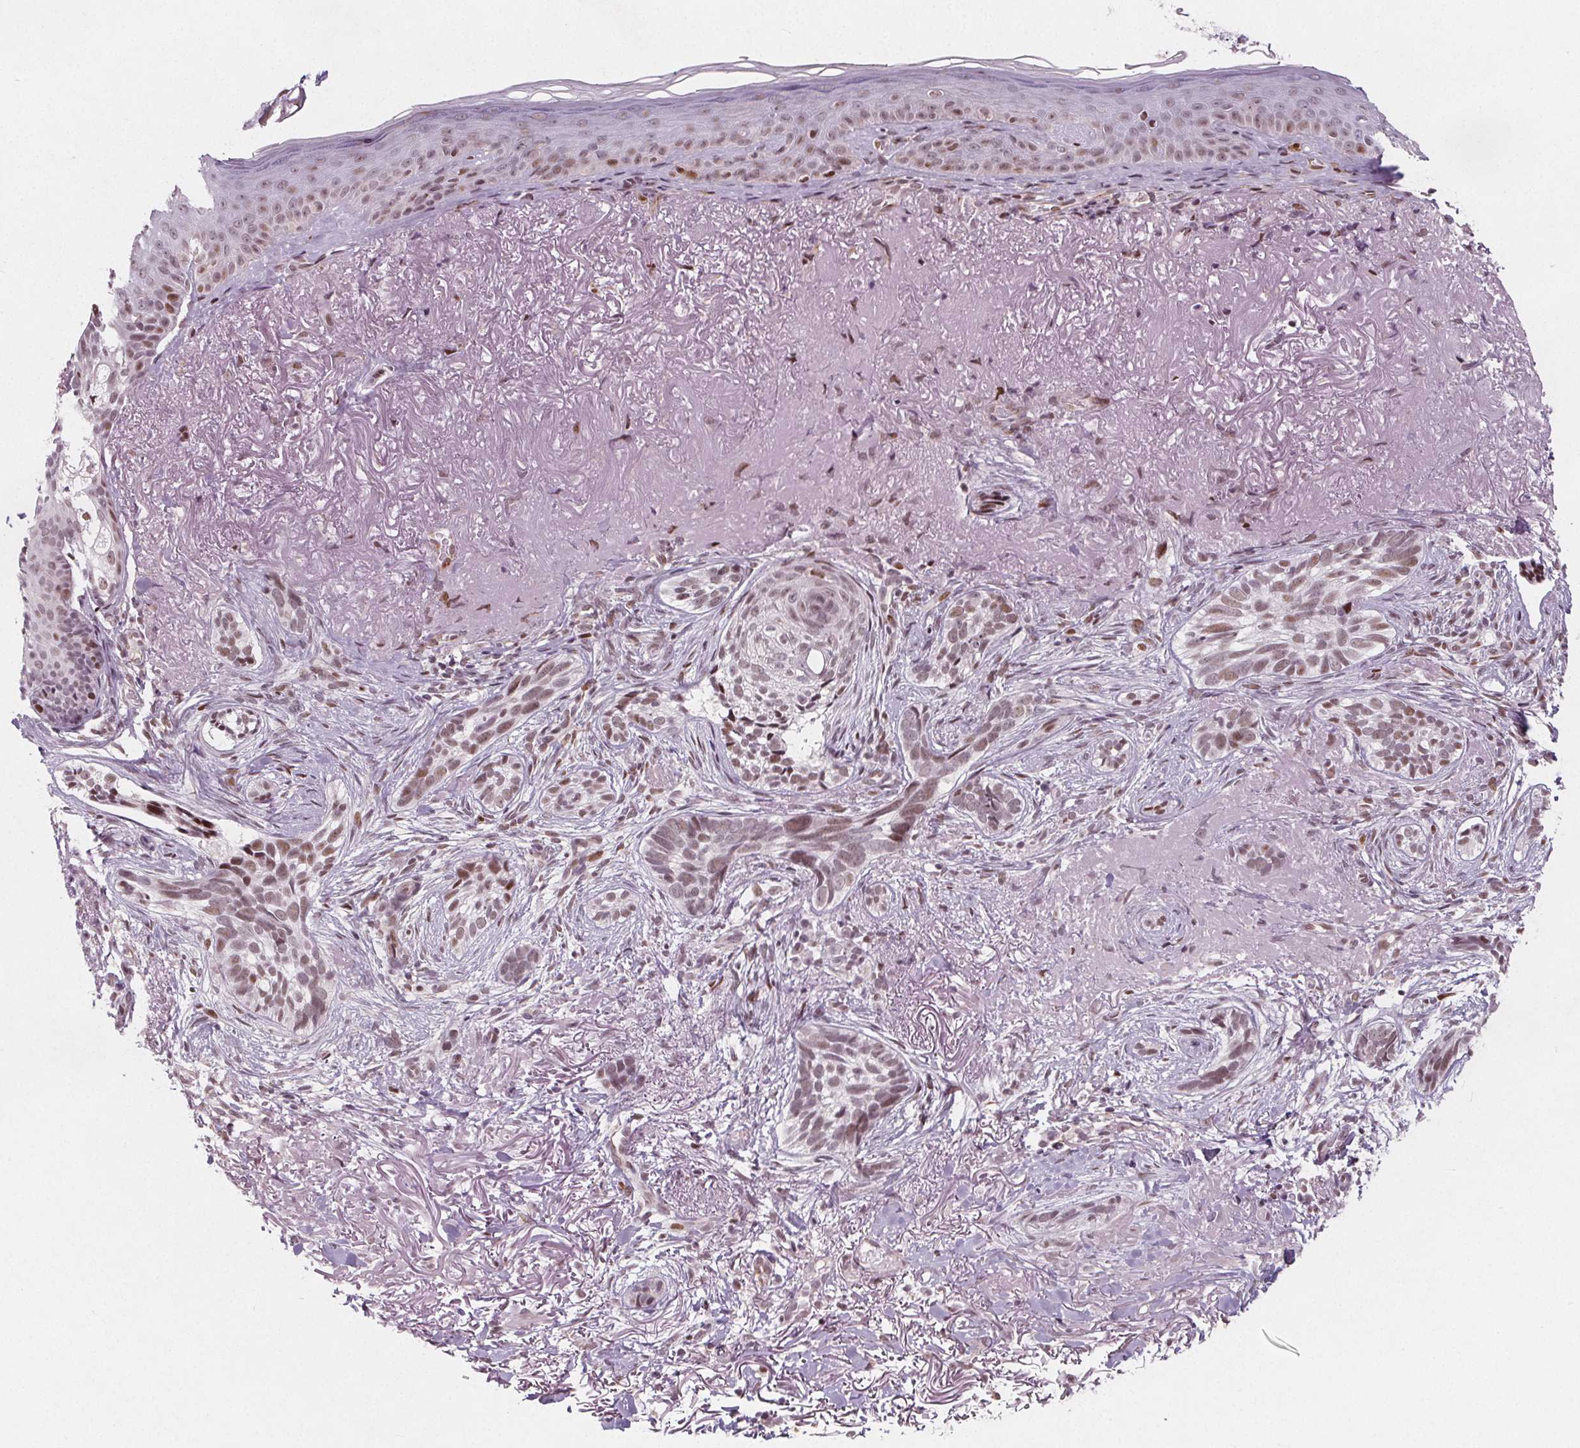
{"staining": {"intensity": "weak", "quantity": ">75%", "location": "nuclear"}, "tissue": "skin cancer", "cell_type": "Tumor cells", "image_type": "cancer", "snomed": [{"axis": "morphology", "description": "Basal cell carcinoma"}, {"axis": "morphology", "description": "BCC, high aggressive"}, {"axis": "topography", "description": "Skin"}], "caption": "There is low levels of weak nuclear staining in tumor cells of skin cancer (basal cell carcinoma), as demonstrated by immunohistochemical staining (brown color).", "gene": "TAF6L", "patient": {"sex": "female", "age": 86}}